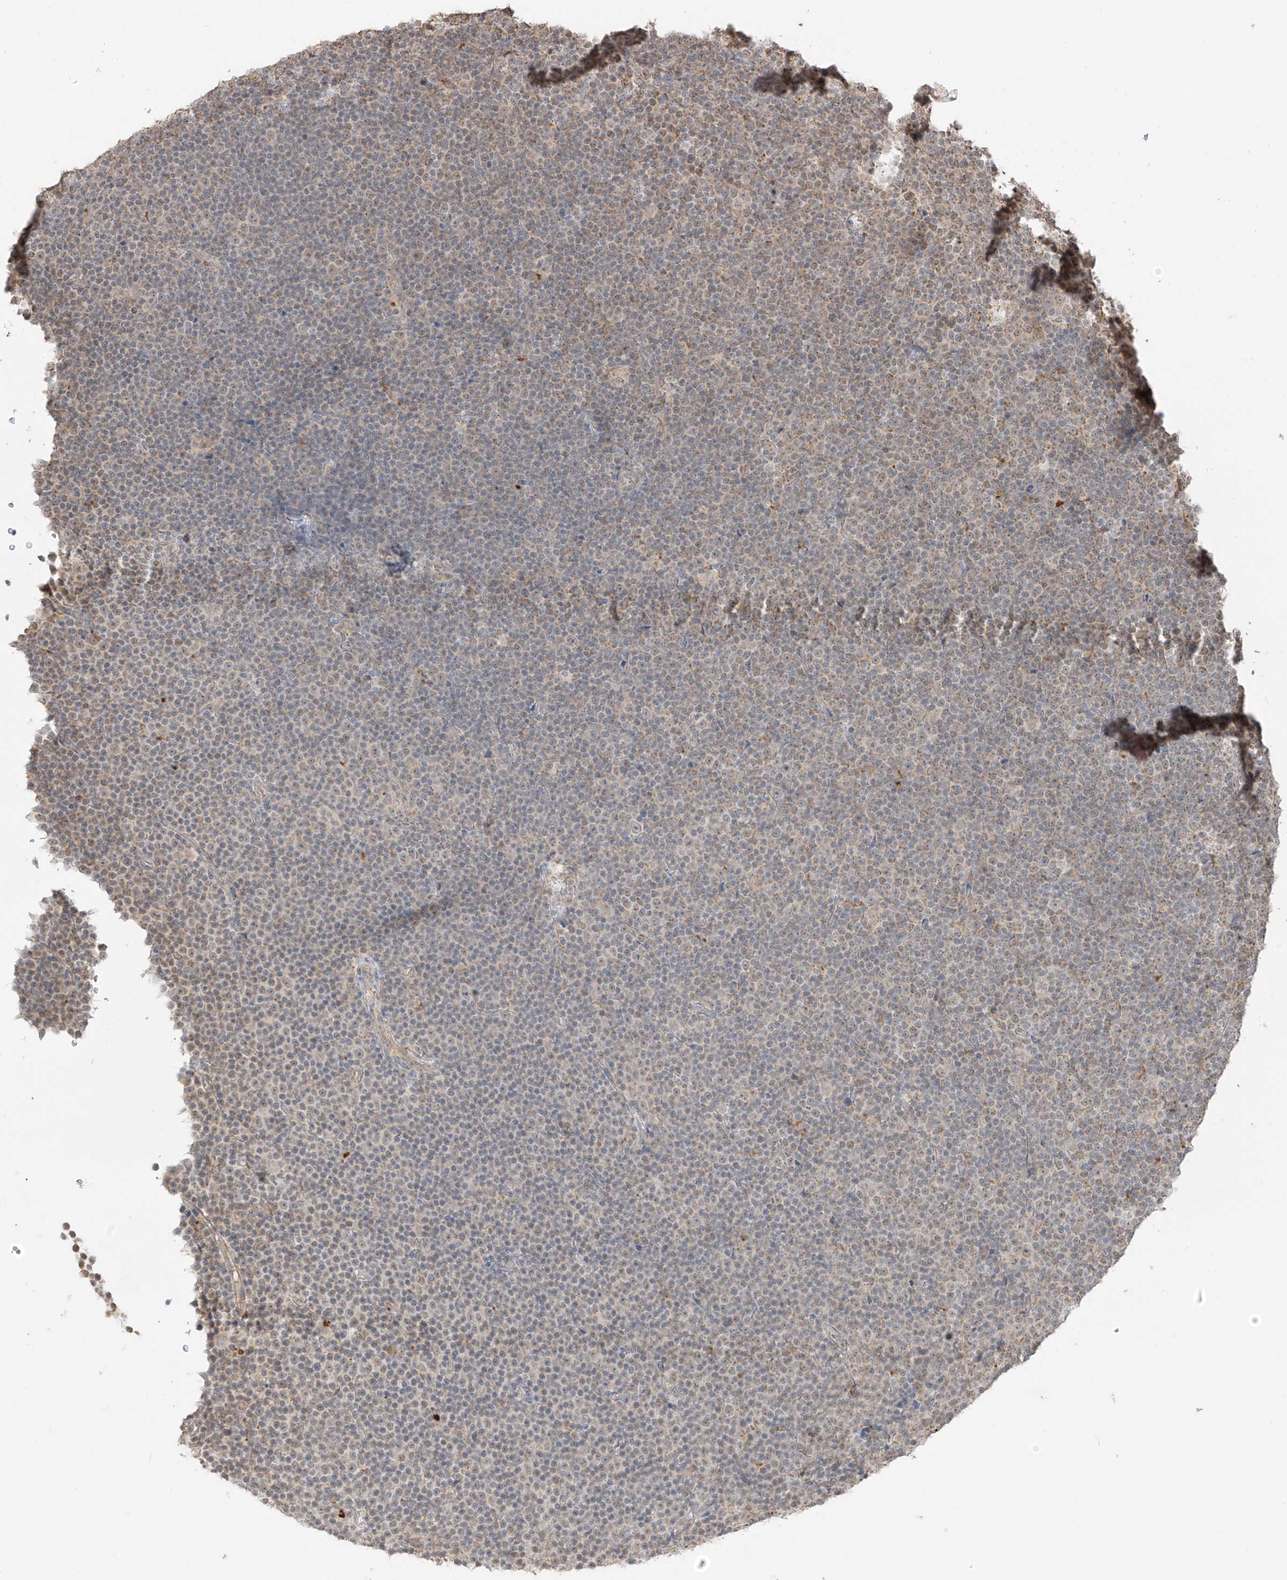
{"staining": {"intensity": "moderate", "quantity": "<25%", "location": "cytoplasmic/membranous"}, "tissue": "lymphoma", "cell_type": "Tumor cells", "image_type": "cancer", "snomed": [{"axis": "morphology", "description": "Malignant lymphoma, non-Hodgkin's type, Low grade"}, {"axis": "topography", "description": "Lymph node"}], "caption": "DAB (3,3'-diaminobenzidine) immunohistochemical staining of human low-grade malignant lymphoma, non-Hodgkin's type reveals moderate cytoplasmic/membranous protein expression in about <25% of tumor cells. The staining was performed using DAB, with brown indicating positive protein expression. Nuclei are stained blue with hematoxylin.", "gene": "N4BP3", "patient": {"sex": "female", "age": 67}}